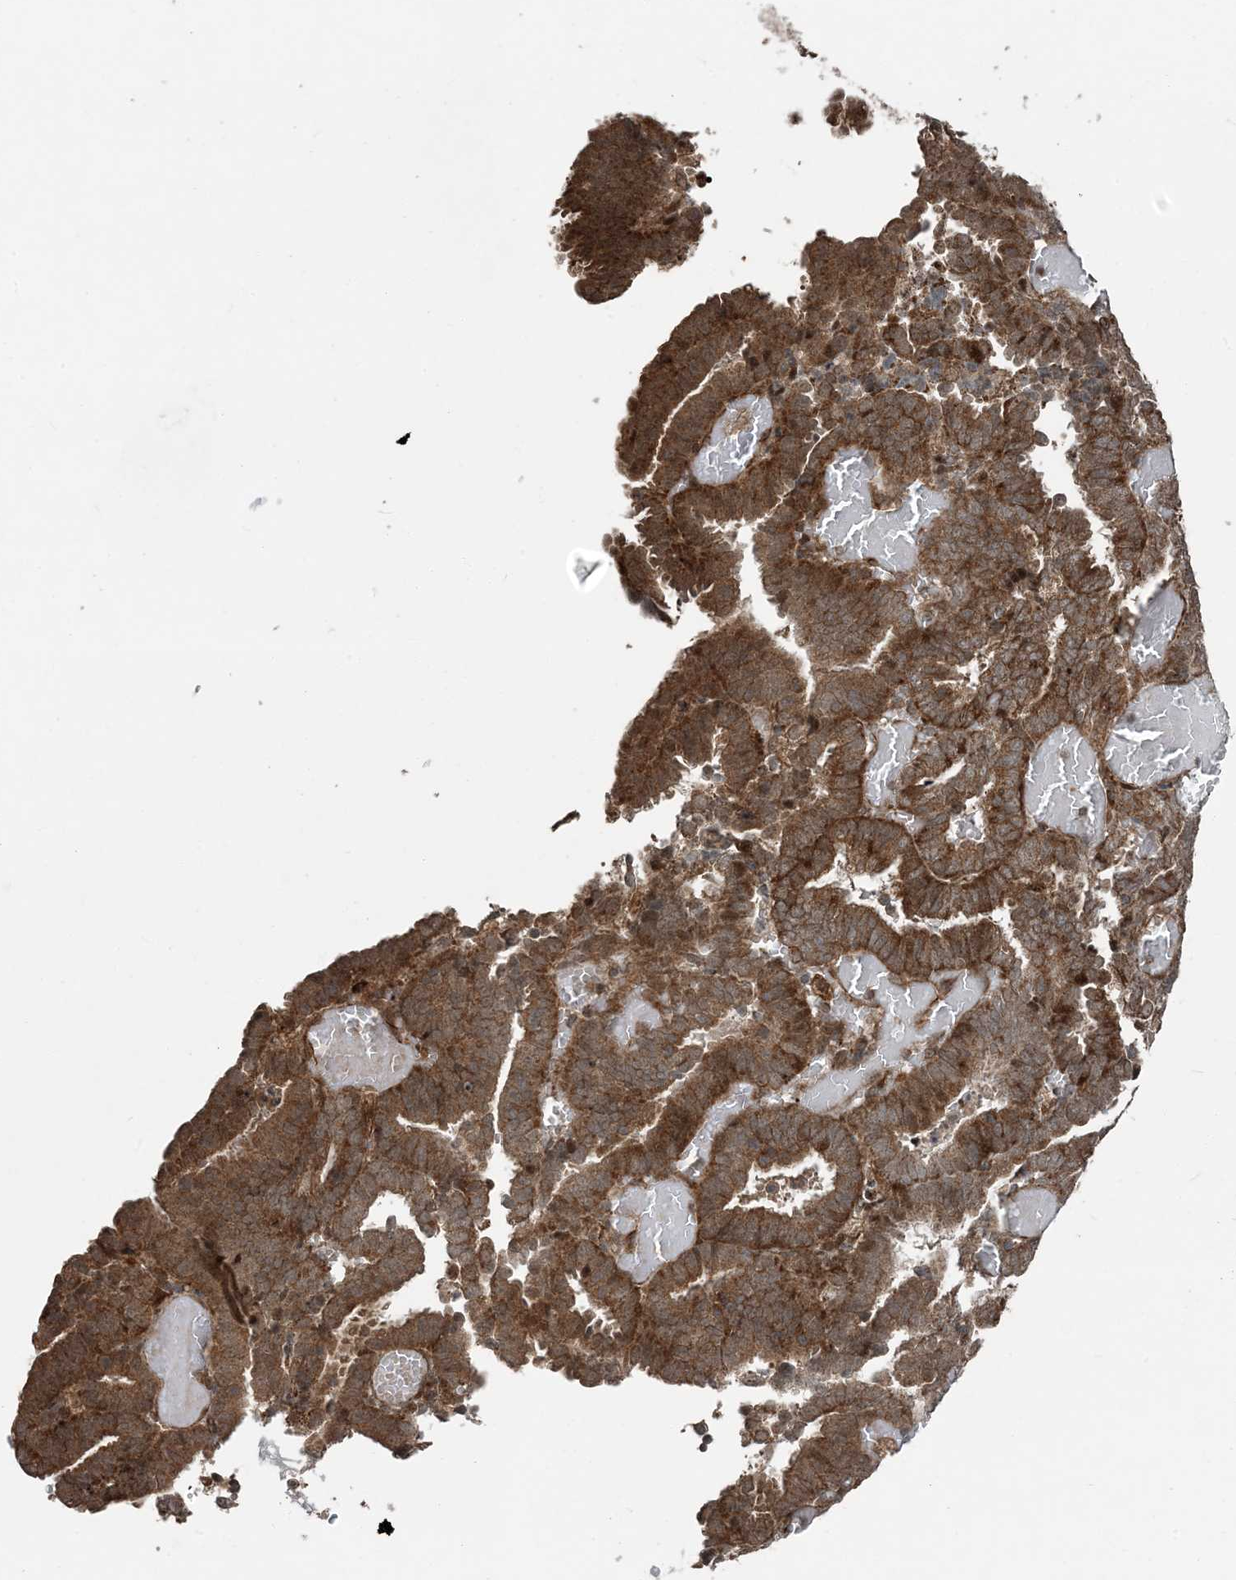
{"staining": {"intensity": "moderate", "quantity": ">75%", "location": "cytoplasmic/membranous"}, "tissue": "endometrial cancer", "cell_type": "Tumor cells", "image_type": "cancer", "snomed": [{"axis": "morphology", "description": "Adenocarcinoma, NOS"}, {"axis": "topography", "description": "Uterus"}], "caption": "Immunohistochemical staining of endometrial cancer displays medium levels of moderate cytoplasmic/membranous expression in about >75% of tumor cells.", "gene": "EDEM2", "patient": {"sex": "female", "age": 83}}